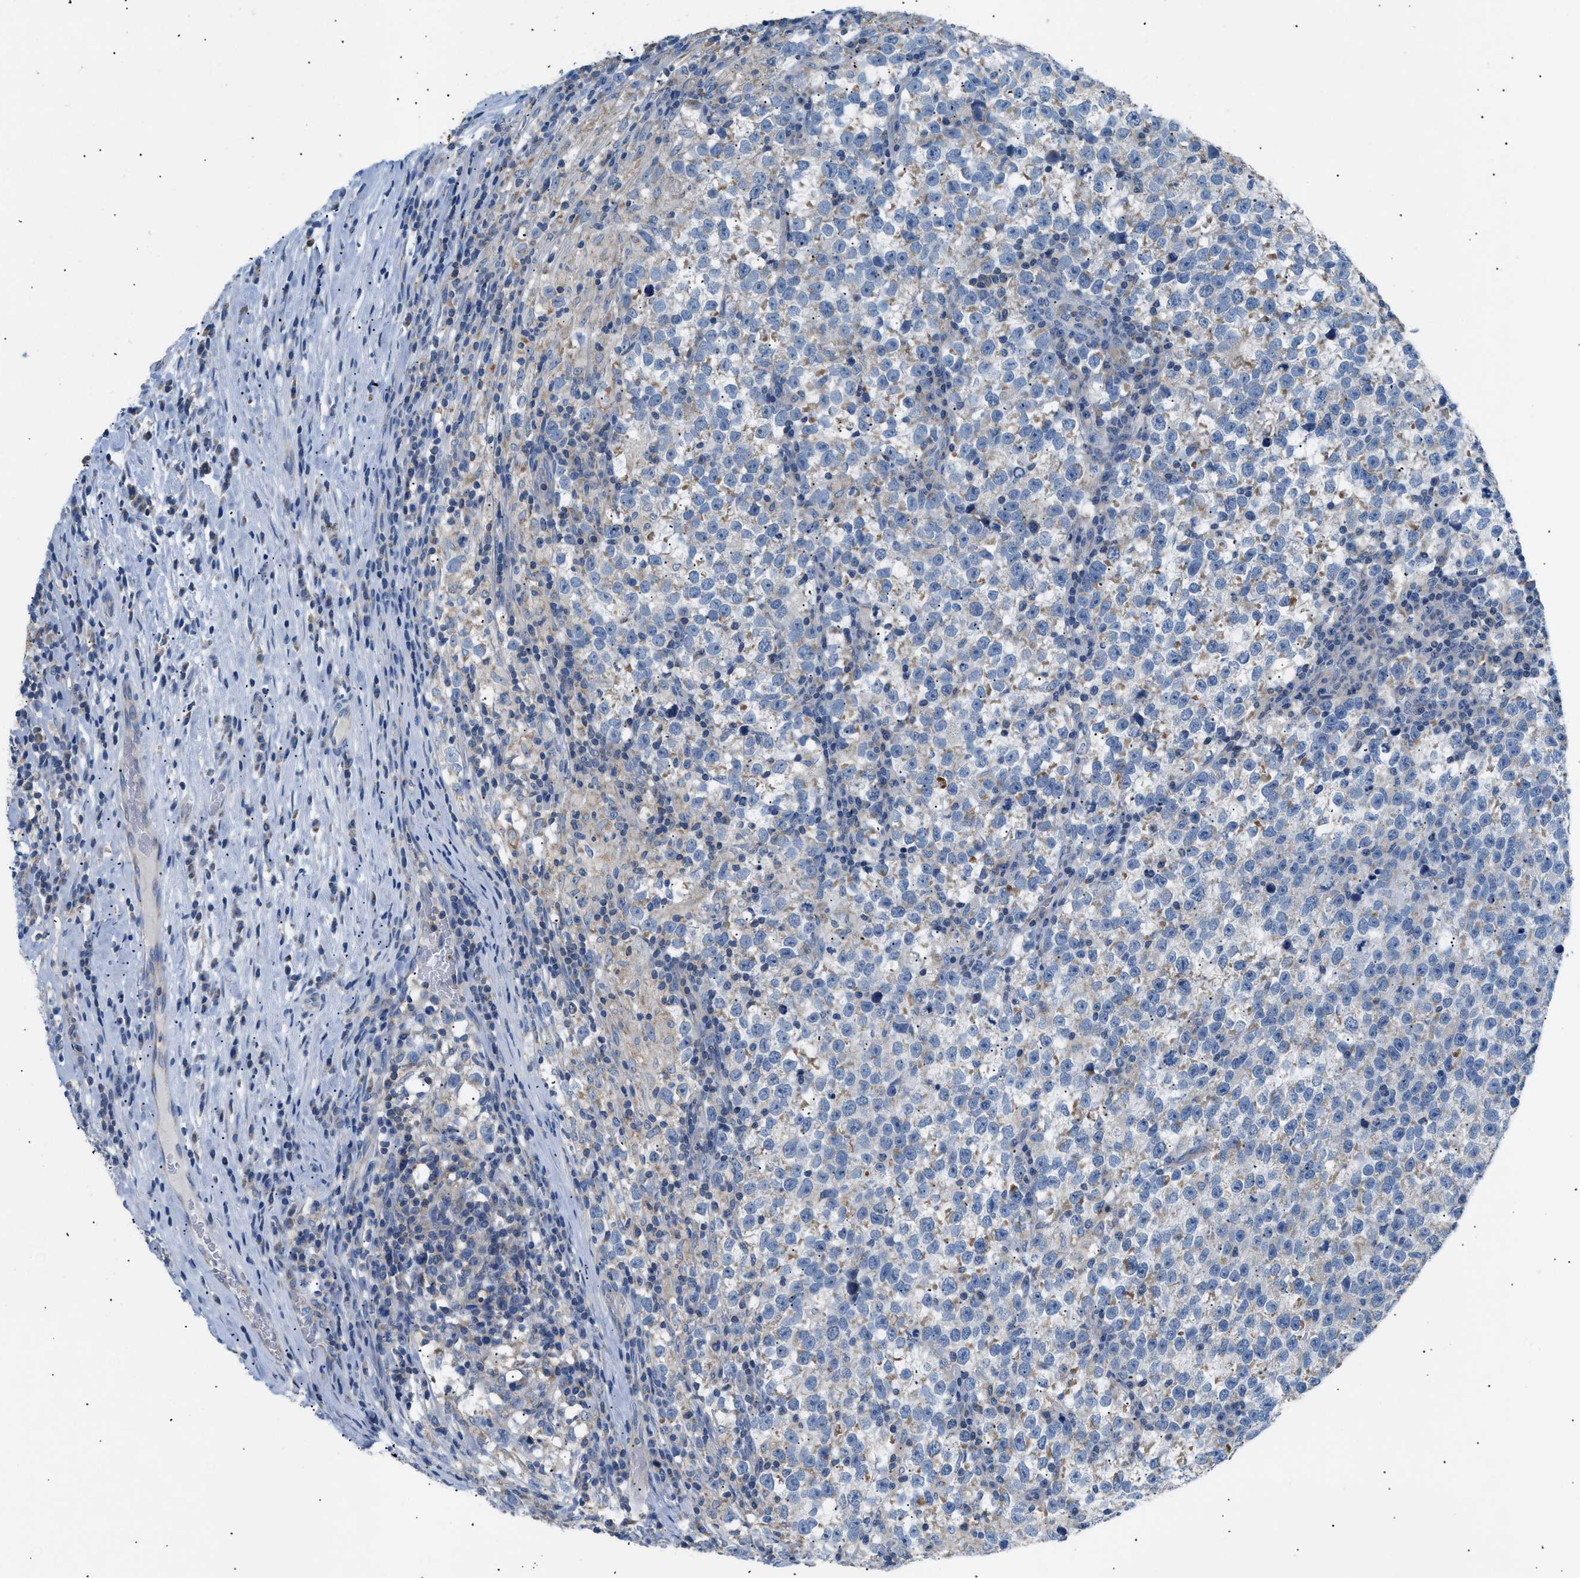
{"staining": {"intensity": "weak", "quantity": "<25%", "location": "cytoplasmic/membranous"}, "tissue": "testis cancer", "cell_type": "Tumor cells", "image_type": "cancer", "snomed": [{"axis": "morphology", "description": "Normal tissue, NOS"}, {"axis": "morphology", "description": "Seminoma, NOS"}, {"axis": "topography", "description": "Testis"}], "caption": "High power microscopy photomicrograph of an immunohistochemistry micrograph of seminoma (testis), revealing no significant expression in tumor cells.", "gene": "ILDR1", "patient": {"sex": "male", "age": 43}}